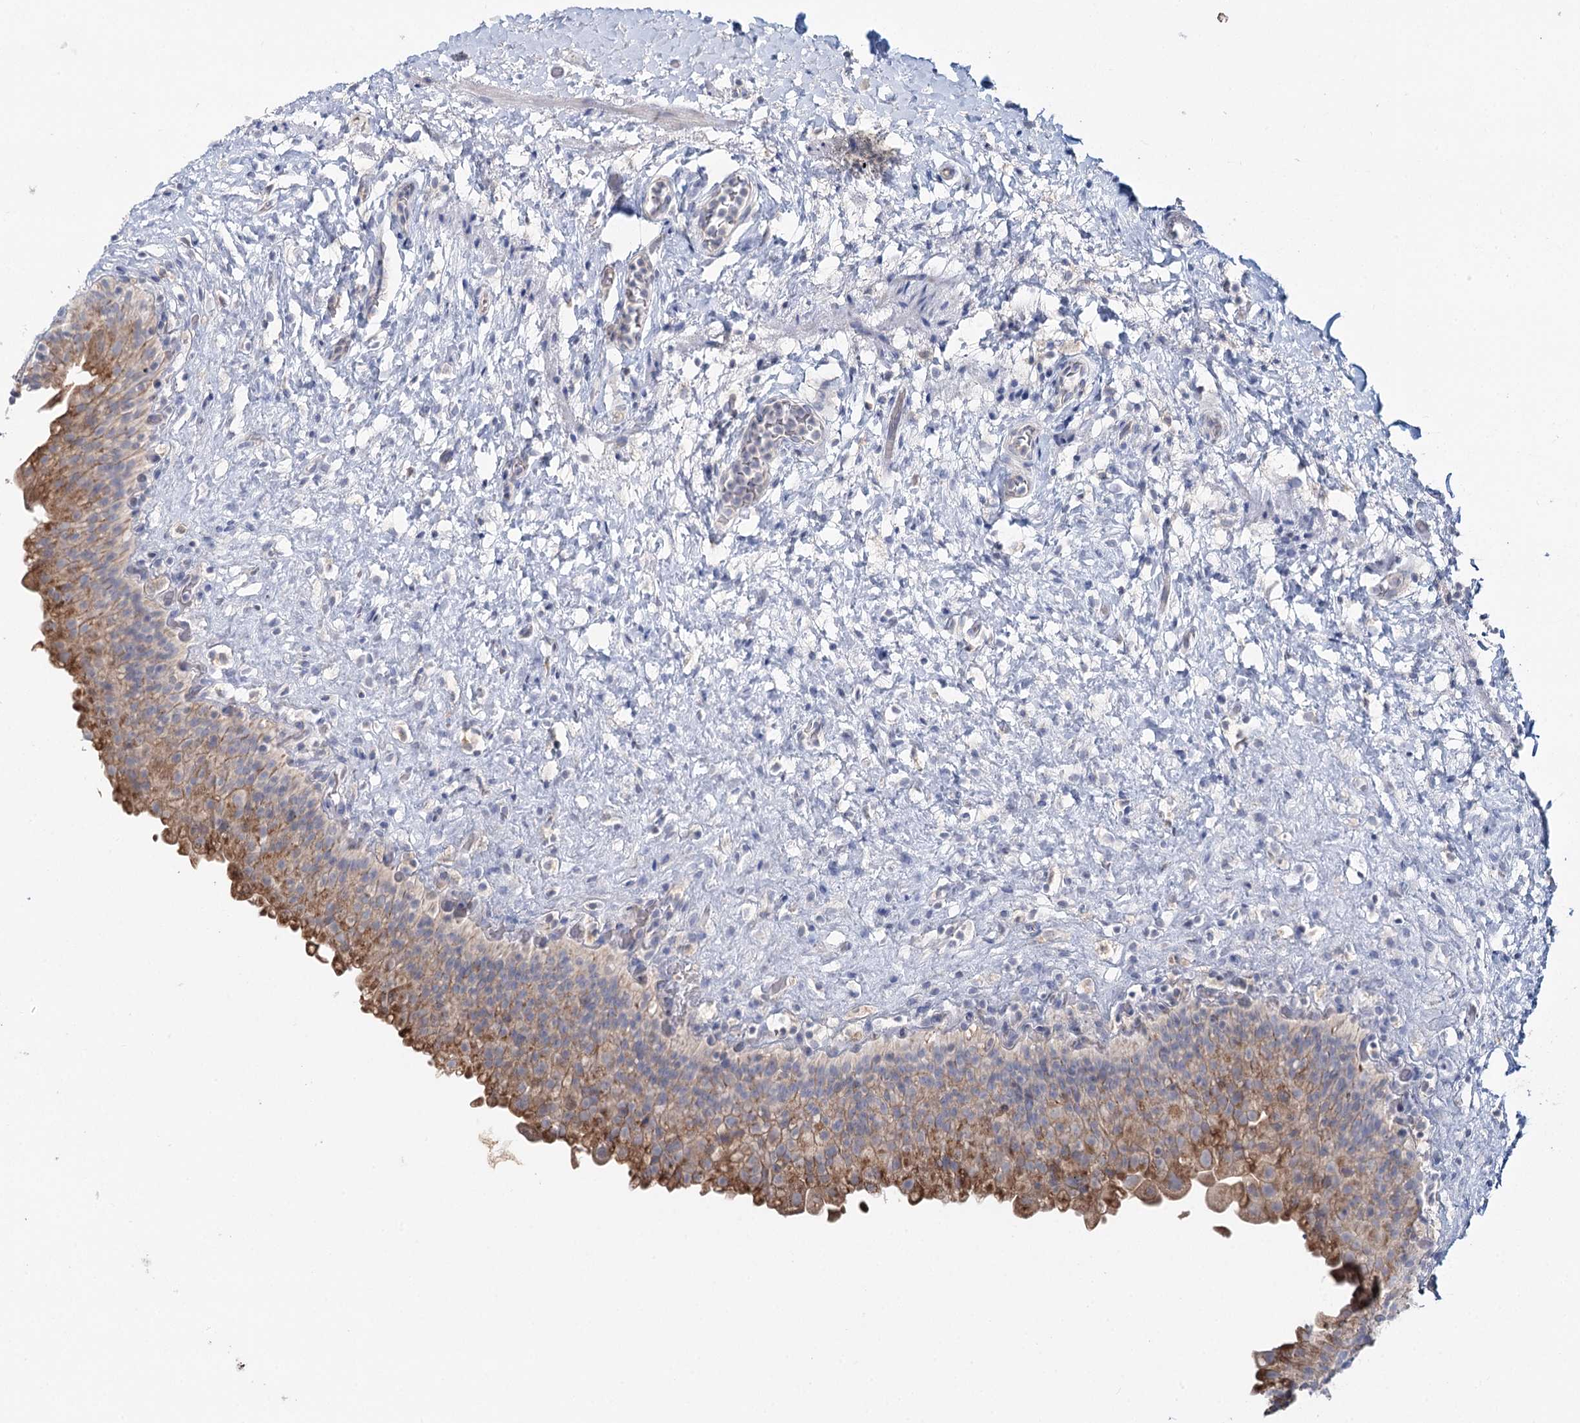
{"staining": {"intensity": "moderate", "quantity": "25%-75%", "location": "cytoplasmic/membranous"}, "tissue": "urinary bladder", "cell_type": "Urothelial cells", "image_type": "normal", "snomed": [{"axis": "morphology", "description": "Normal tissue, NOS"}, {"axis": "topography", "description": "Urinary bladder"}], "caption": "Brown immunohistochemical staining in unremarkable urinary bladder shows moderate cytoplasmic/membranous staining in approximately 25%-75% of urothelial cells. (DAB IHC, brown staining for protein, blue staining for nuclei).", "gene": "DAPK1", "patient": {"sex": "female", "age": 27}}